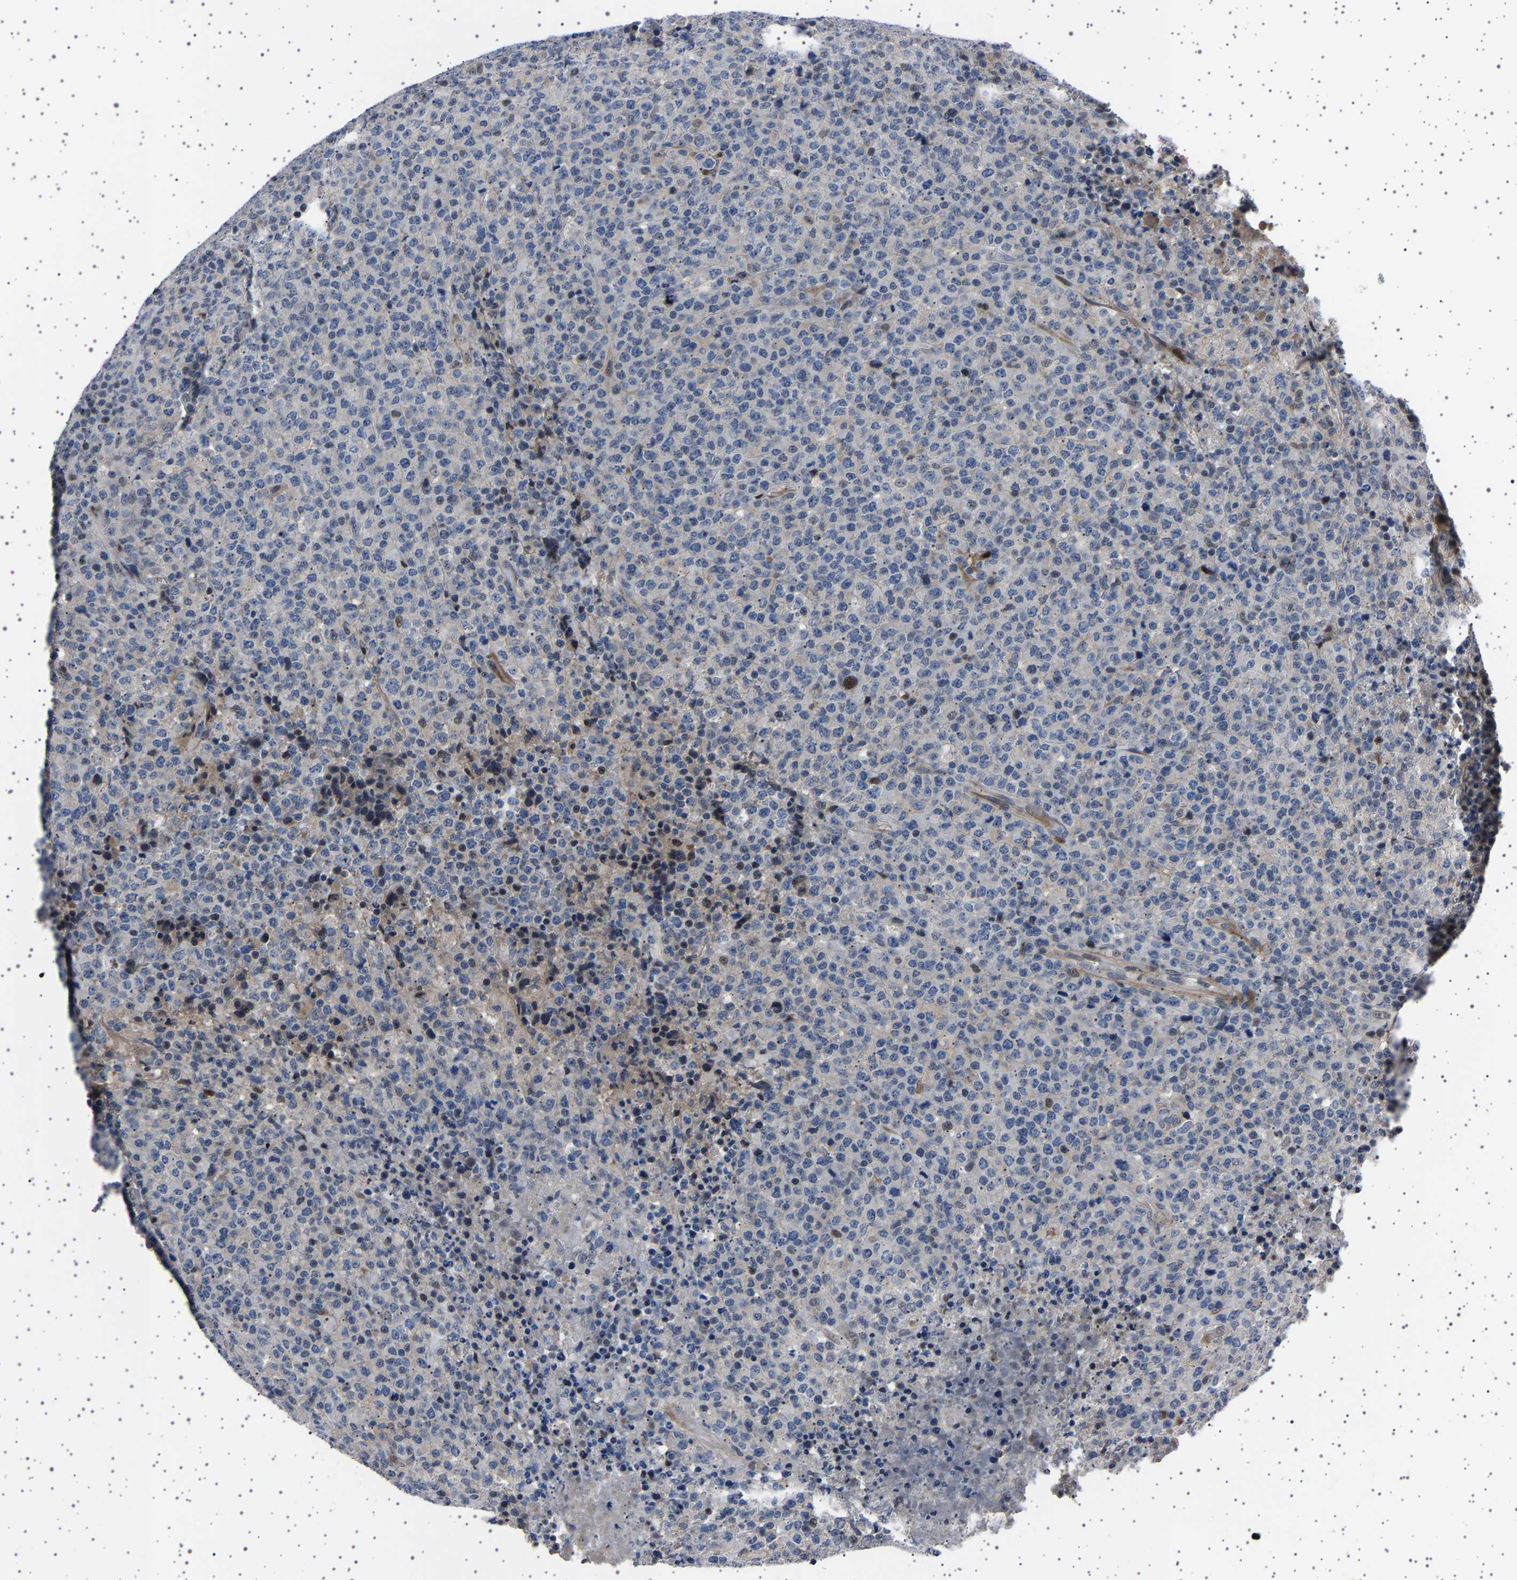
{"staining": {"intensity": "weak", "quantity": "<25%", "location": "nuclear"}, "tissue": "lymphoma", "cell_type": "Tumor cells", "image_type": "cancer", "snomed": [{"axis": "morphology", "description": "Malignant lymphoma, non-Hodgkin's type, High grade"}, {"axis": "topography", "description": "Lymph node"}], "caption": "A micrograph of high-grade malignant lymphoma, non-Hodgkin's type stained for a protein shows no brown staining in tumor cells.", "gene": "PAK5", "patient": {"sex": "male", "age": 13}}